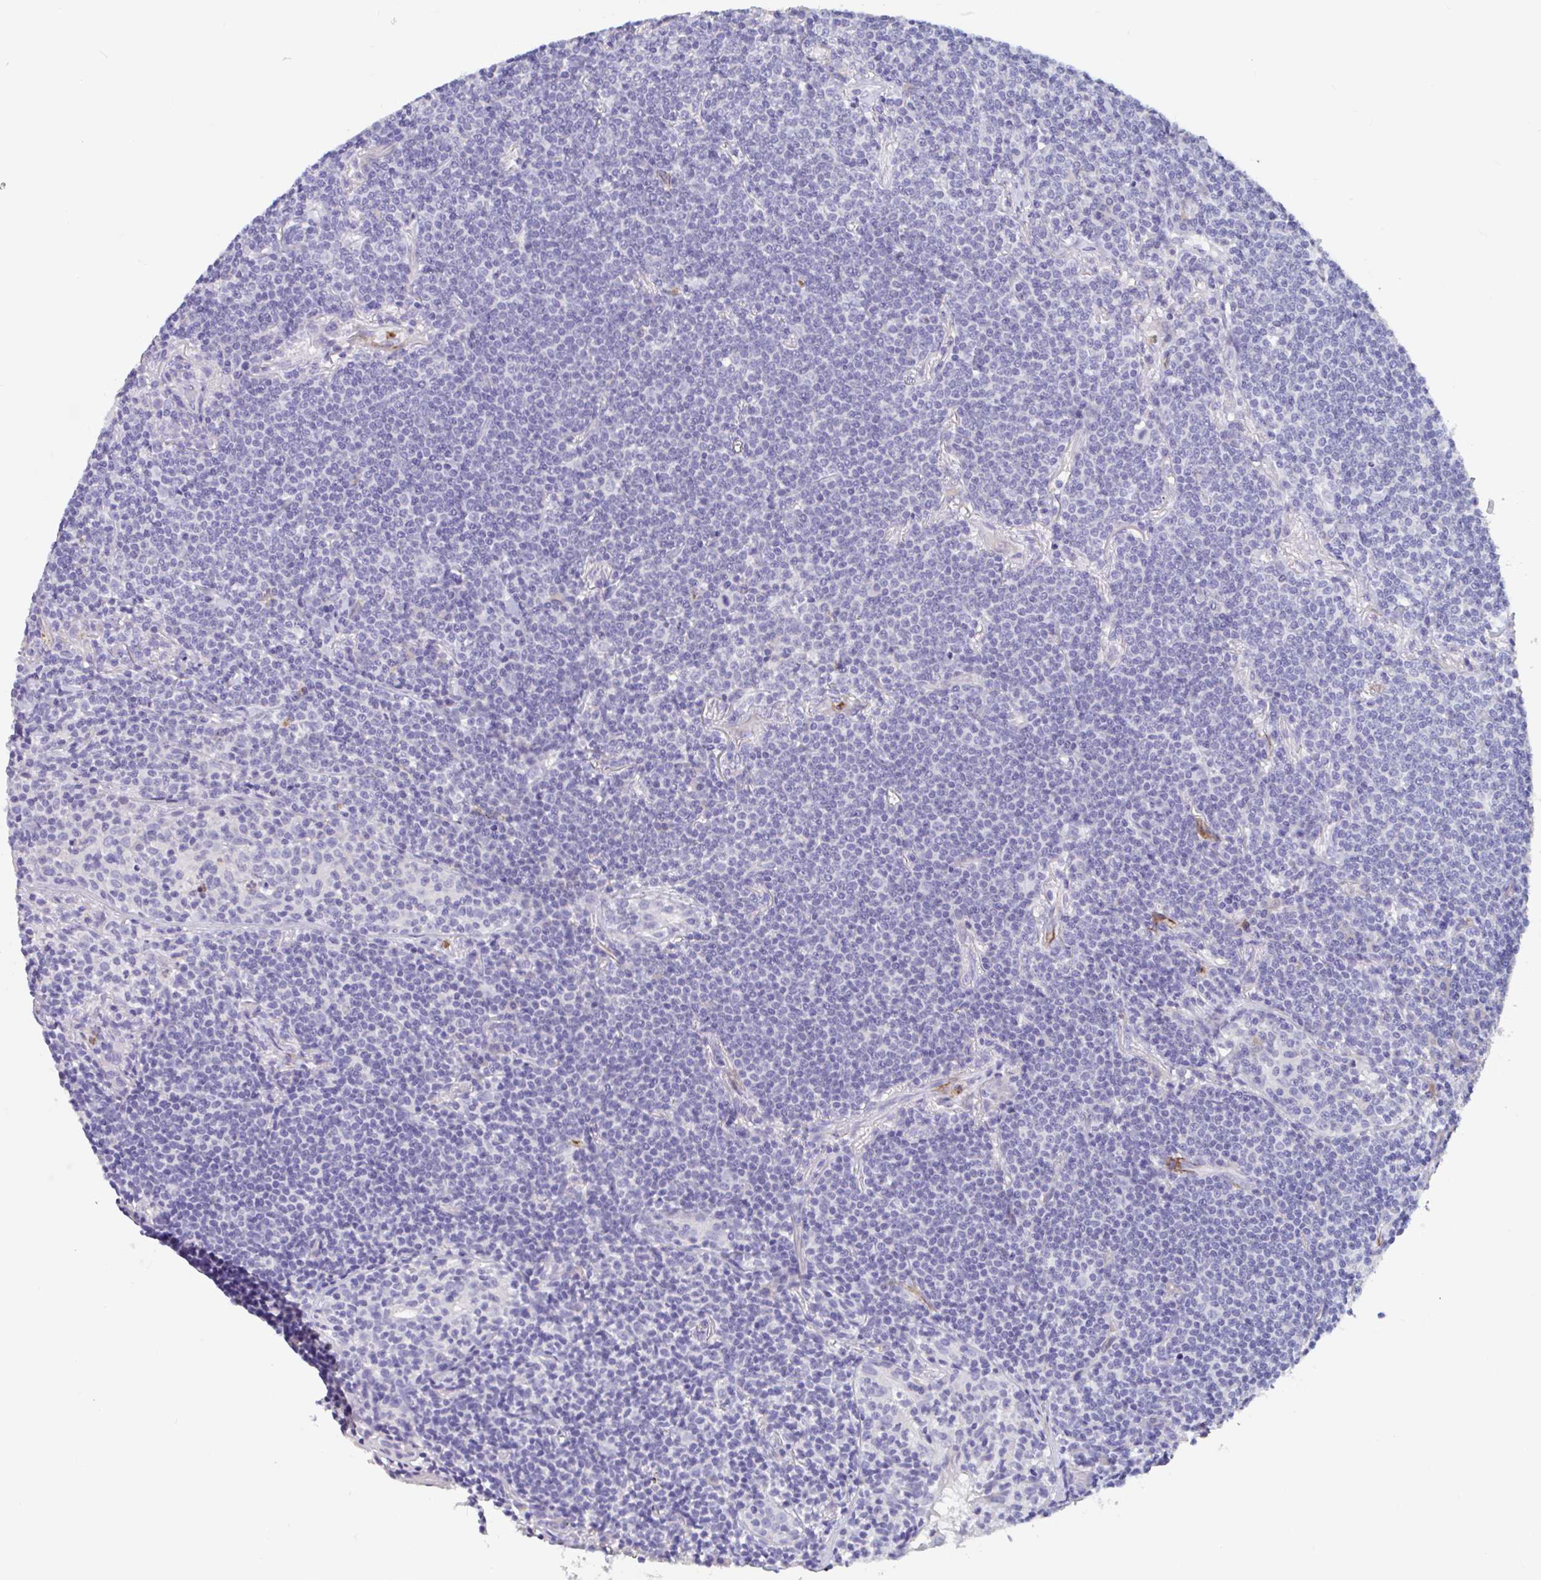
{"staining": {"intensity": "negative", "quantity": "none", "location": "none"}, "tissue": "lymphoma", "cell_type": "Tumor cells", "image_type": "cancer", "snomed": [{"axis": "morphology", "description": "Malignant lymphoma, non-Hodgkin's type, Low grade"}, {"axis": "topography", "description": "Lung"}], "caption": "Lymphoma was stained to show a protein in brown. There is no significant positivity in tumor cells. (DAB (3,3'-diaminobenzidine) immunohistochemistry (IHC), high magnification).", "gene": "ZNHIT2", "patient": {"sex": "female", "age": 71}}